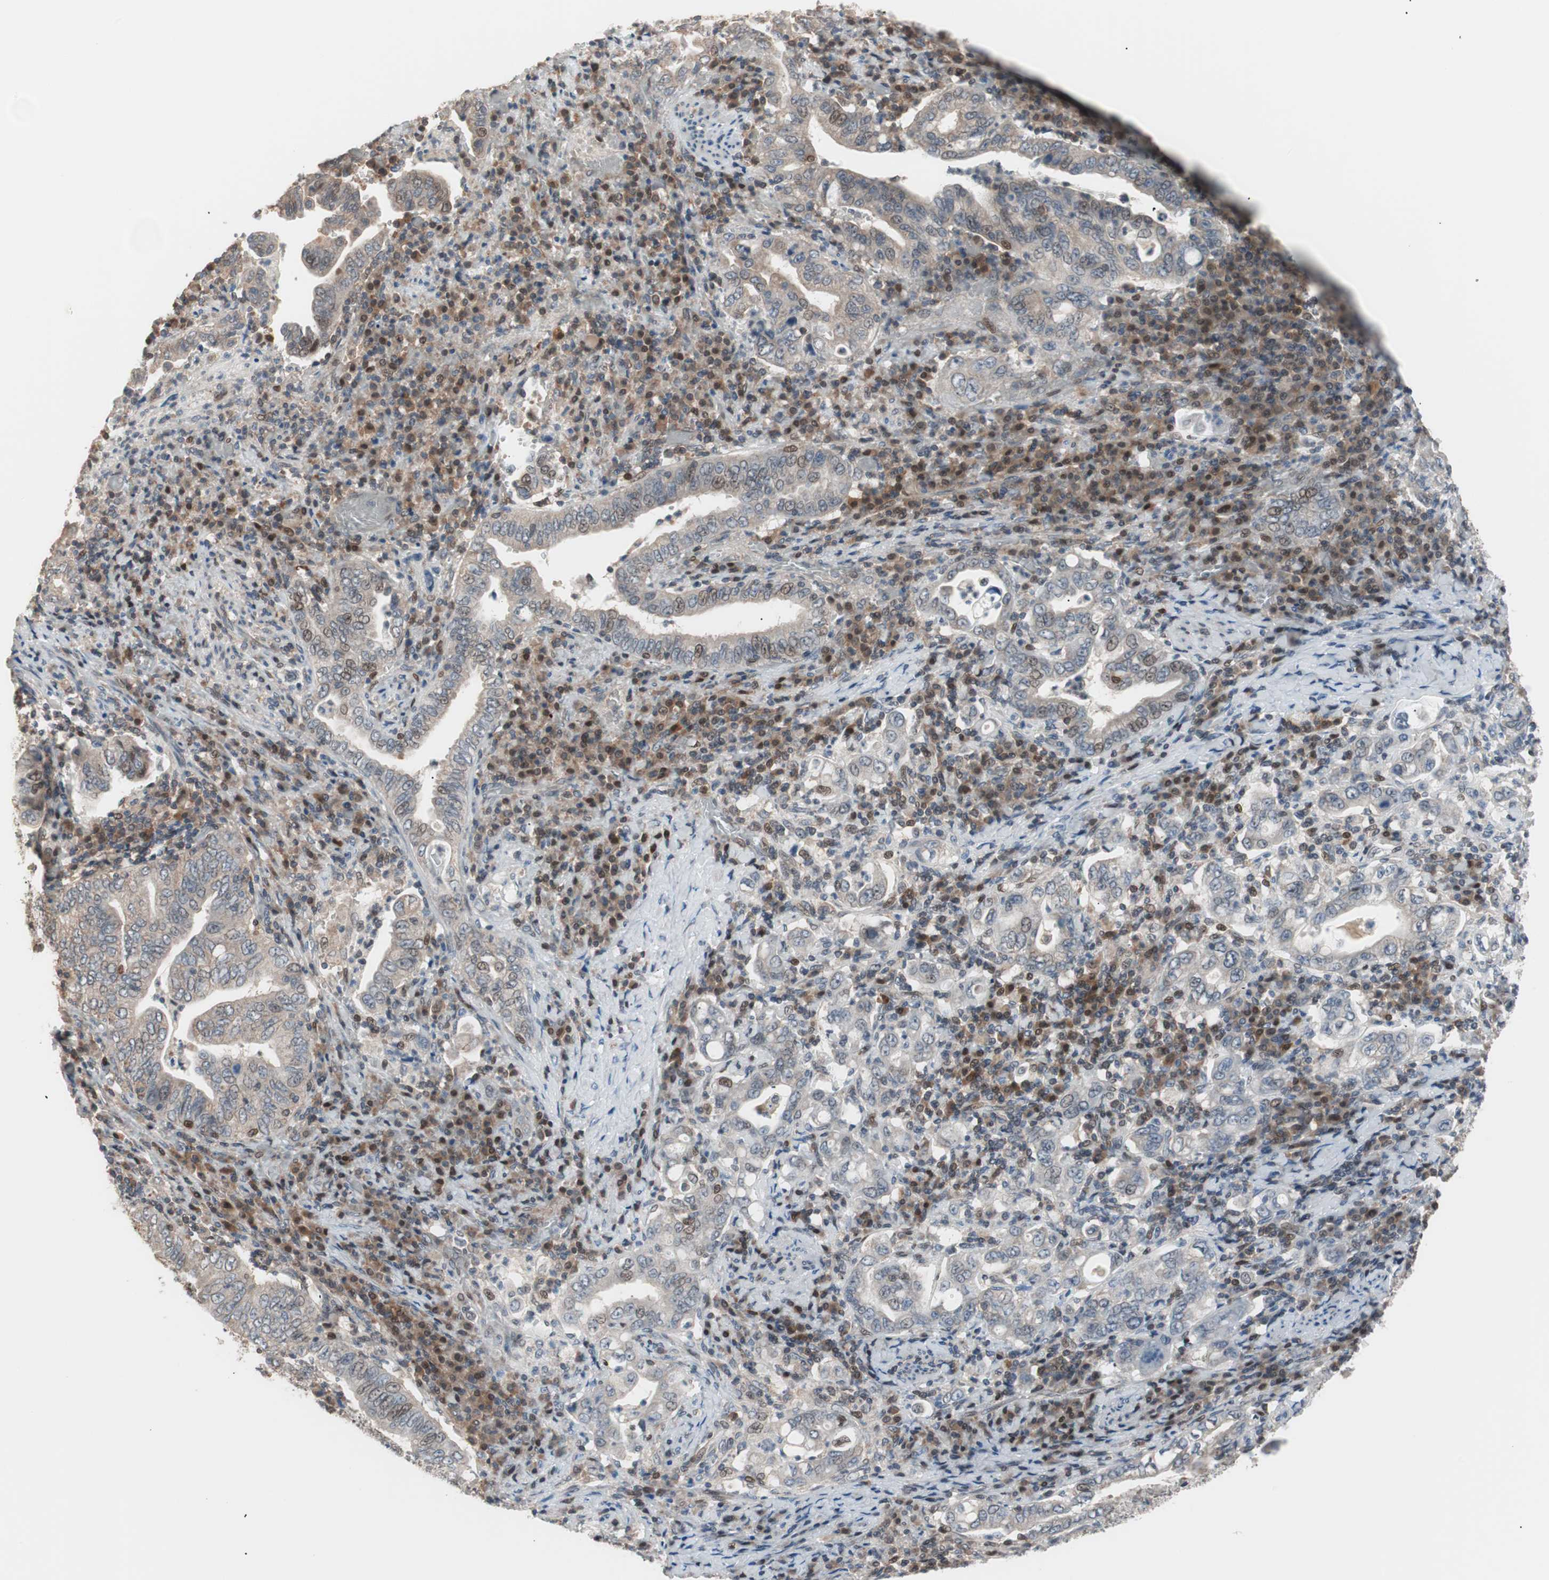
{"staining": {"intensity": "negative", "quantity": "none", "location": "none"}, "tissue": "stomach cancer", "cell_type": "Tumor cells", "image_type": "cancer", "snomed": [{"axis": "morphology", "description": "Normal tissue, NOS"}, {"axis": "morphology", "description": "Adenocarcinoma, NOS"}, {"axis": "topography", "description": "Esophagus"}, {"axis": "topography", "description": "Stomach, upper"}, {"axis": "topography", "description": "Peripheral nerve tissue"}], "caption": "Tumor cells are negative for brown protein staining in stomach cancer (adenocarcinoma). (DAB (3,3'-diaminobenzidine) IHC with hematoxylin counter stain).", "gene": "POLH", "patient": {"sex": "male", "age": 62}}